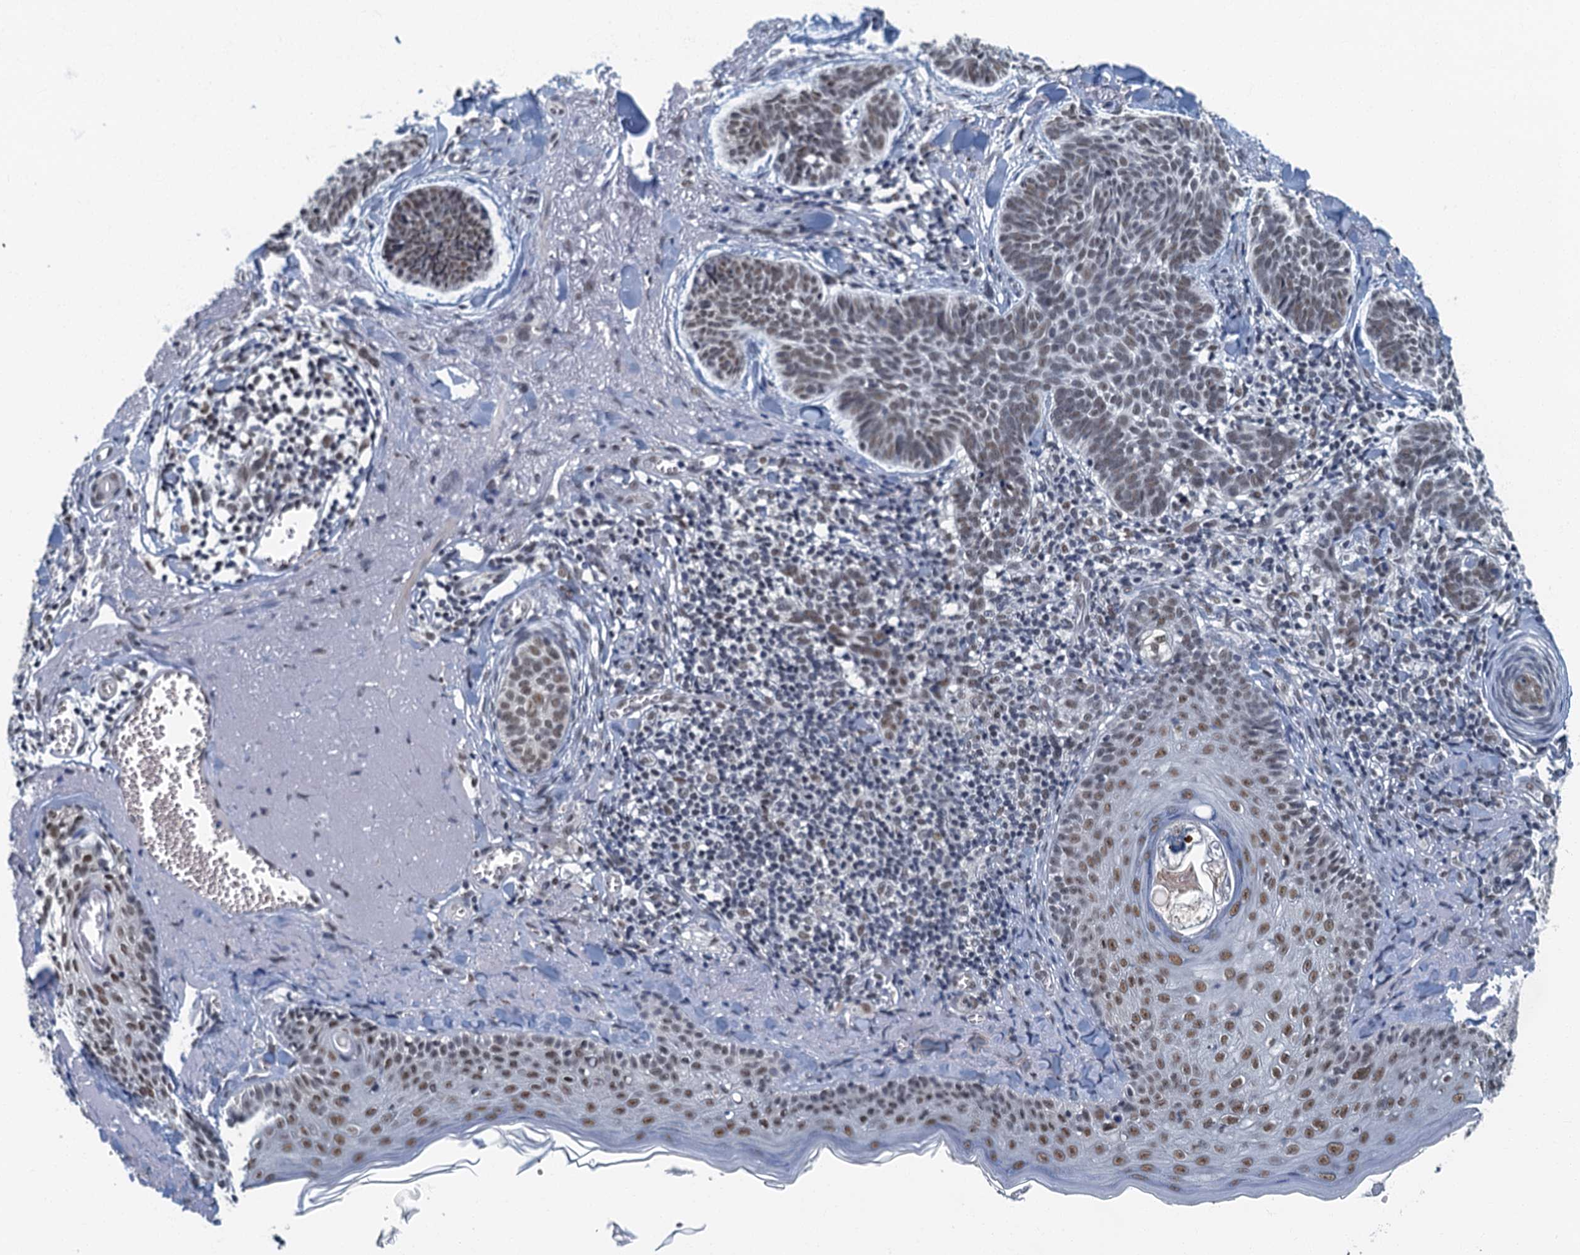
{"staining": {"intensity": "moderate", "quantity": ">75%", "location": "nuclear"}, "tissue": "skin cancer", "cell_type": "Tumor cells", "image_type": "cancer", "snomed": [{"axis": "morphology", "description": "Basal cell carcinoma"}, {"axis": "topography", "description": "Skin"}], "caption": "Protein staining displays moderate nuclear positivity in about >75% of tumor cells in skin cancer (basal cell carcinoma).", "gene": "GADL1", "patient": {"sex": "female", "age": 74}}